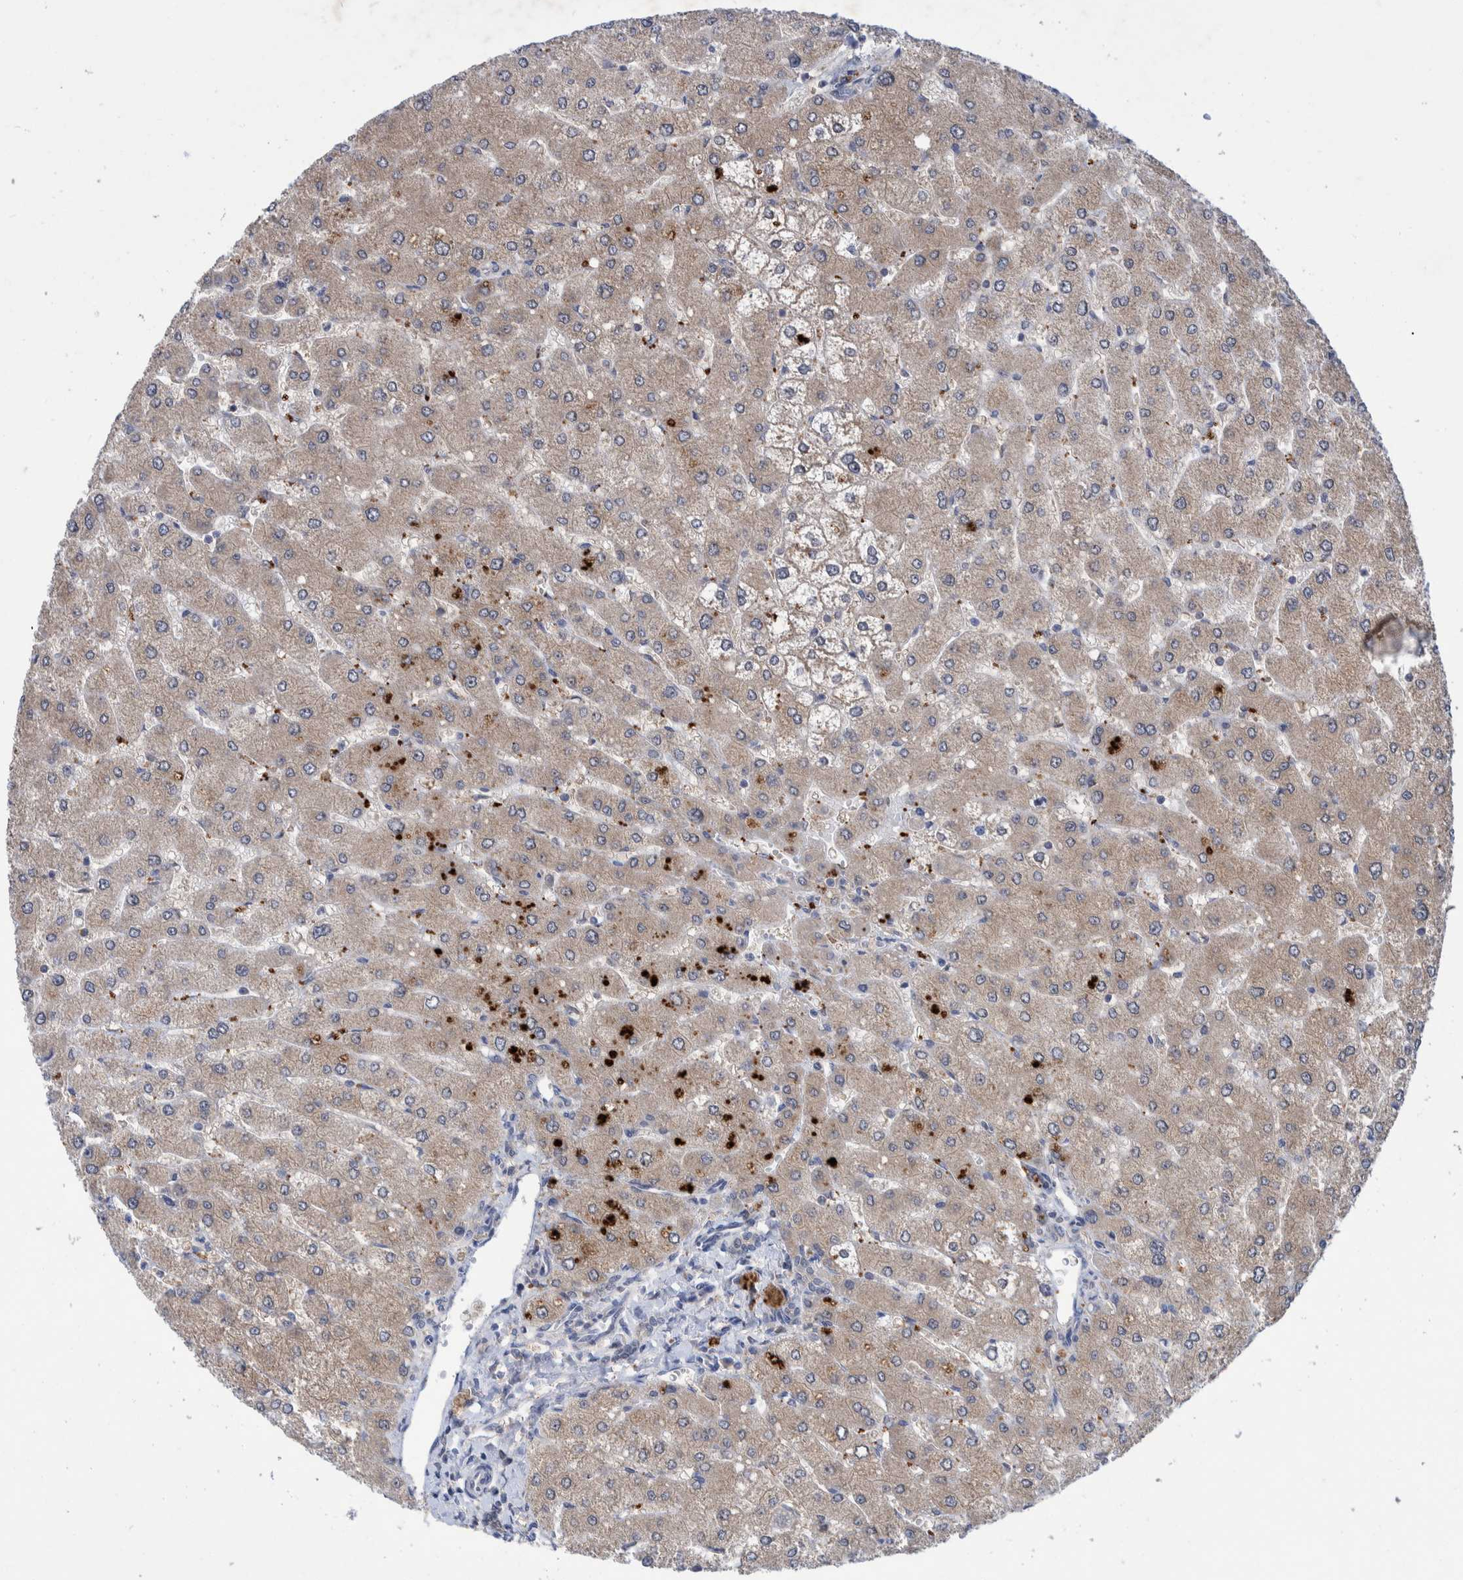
{"staining": {"intensity": "negative", "quantity": "none", "location": "none"}, "tissue": "liver", "cell_type": "Cholangiocytes", "image_type": "normal", "snomed": [{"axis": "morphology", "description": "Normal tissue, NOS"}, {"axis": "topography", "description": "Liver"}], "caption": "DAB immunohistochemical staining of normal human liver shows no significant staining in cholangiocytes.", "gene": "PLPBP", "patient": {"sex": "male", "age": 55}}